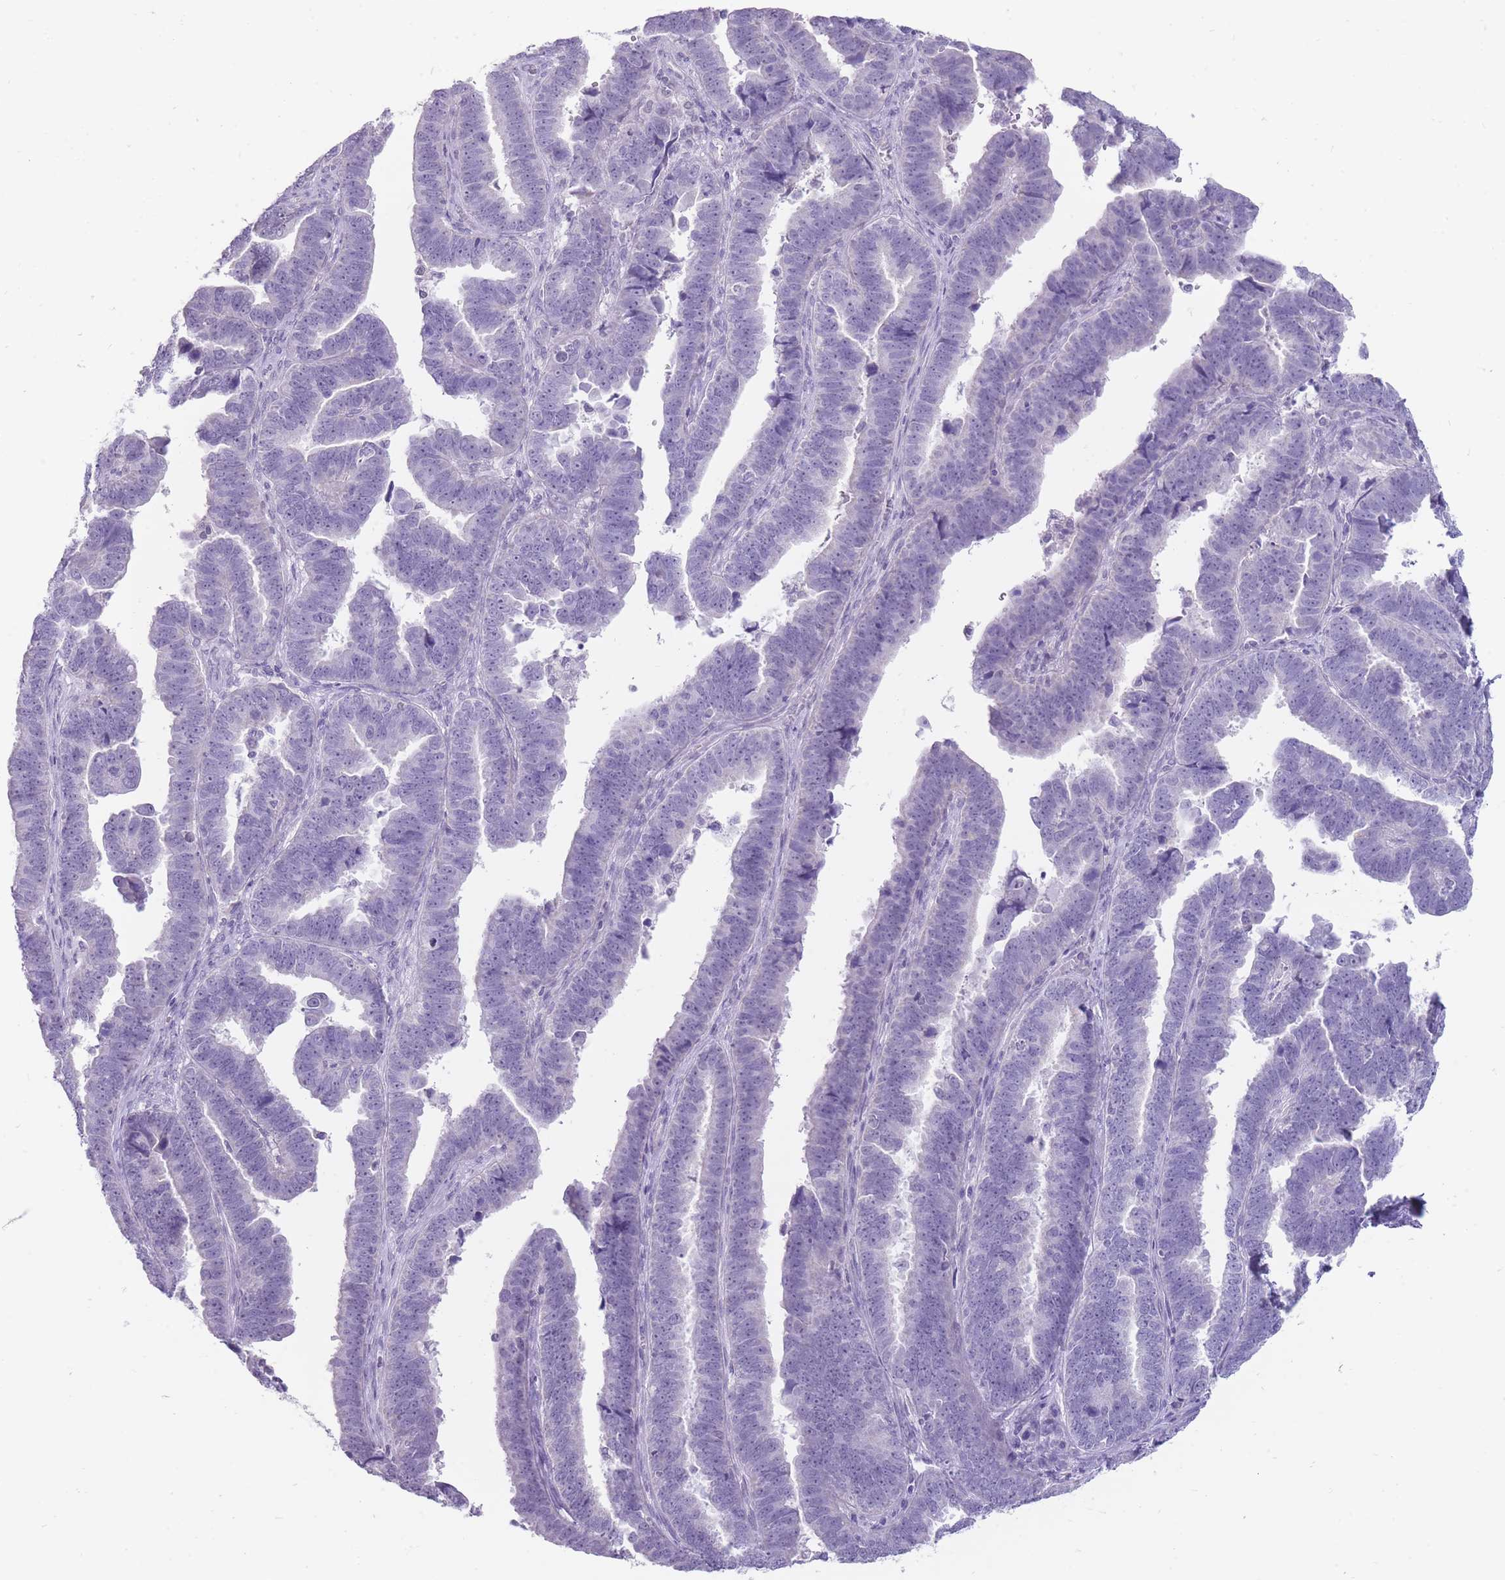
{"staining": {"intensity": "negative", "quantity": "none", "location": "none"}, "tissue": "endometrial cancer", "cell_type": "Tumor cells", "image_type": "cancer", "snomed": [{"axis": "morphology", "description": "Adenocarcinoma, NOS"}, {"axis": "topography", "description": "Endometrium"}], "caption": "High power microscopy micrograph of an IHC image of endometrial adenocarcinoma, revealing no significant expression in tumor cells.", "gene": "ERICH4", "patient": {"sex": "female", "age": 75}}